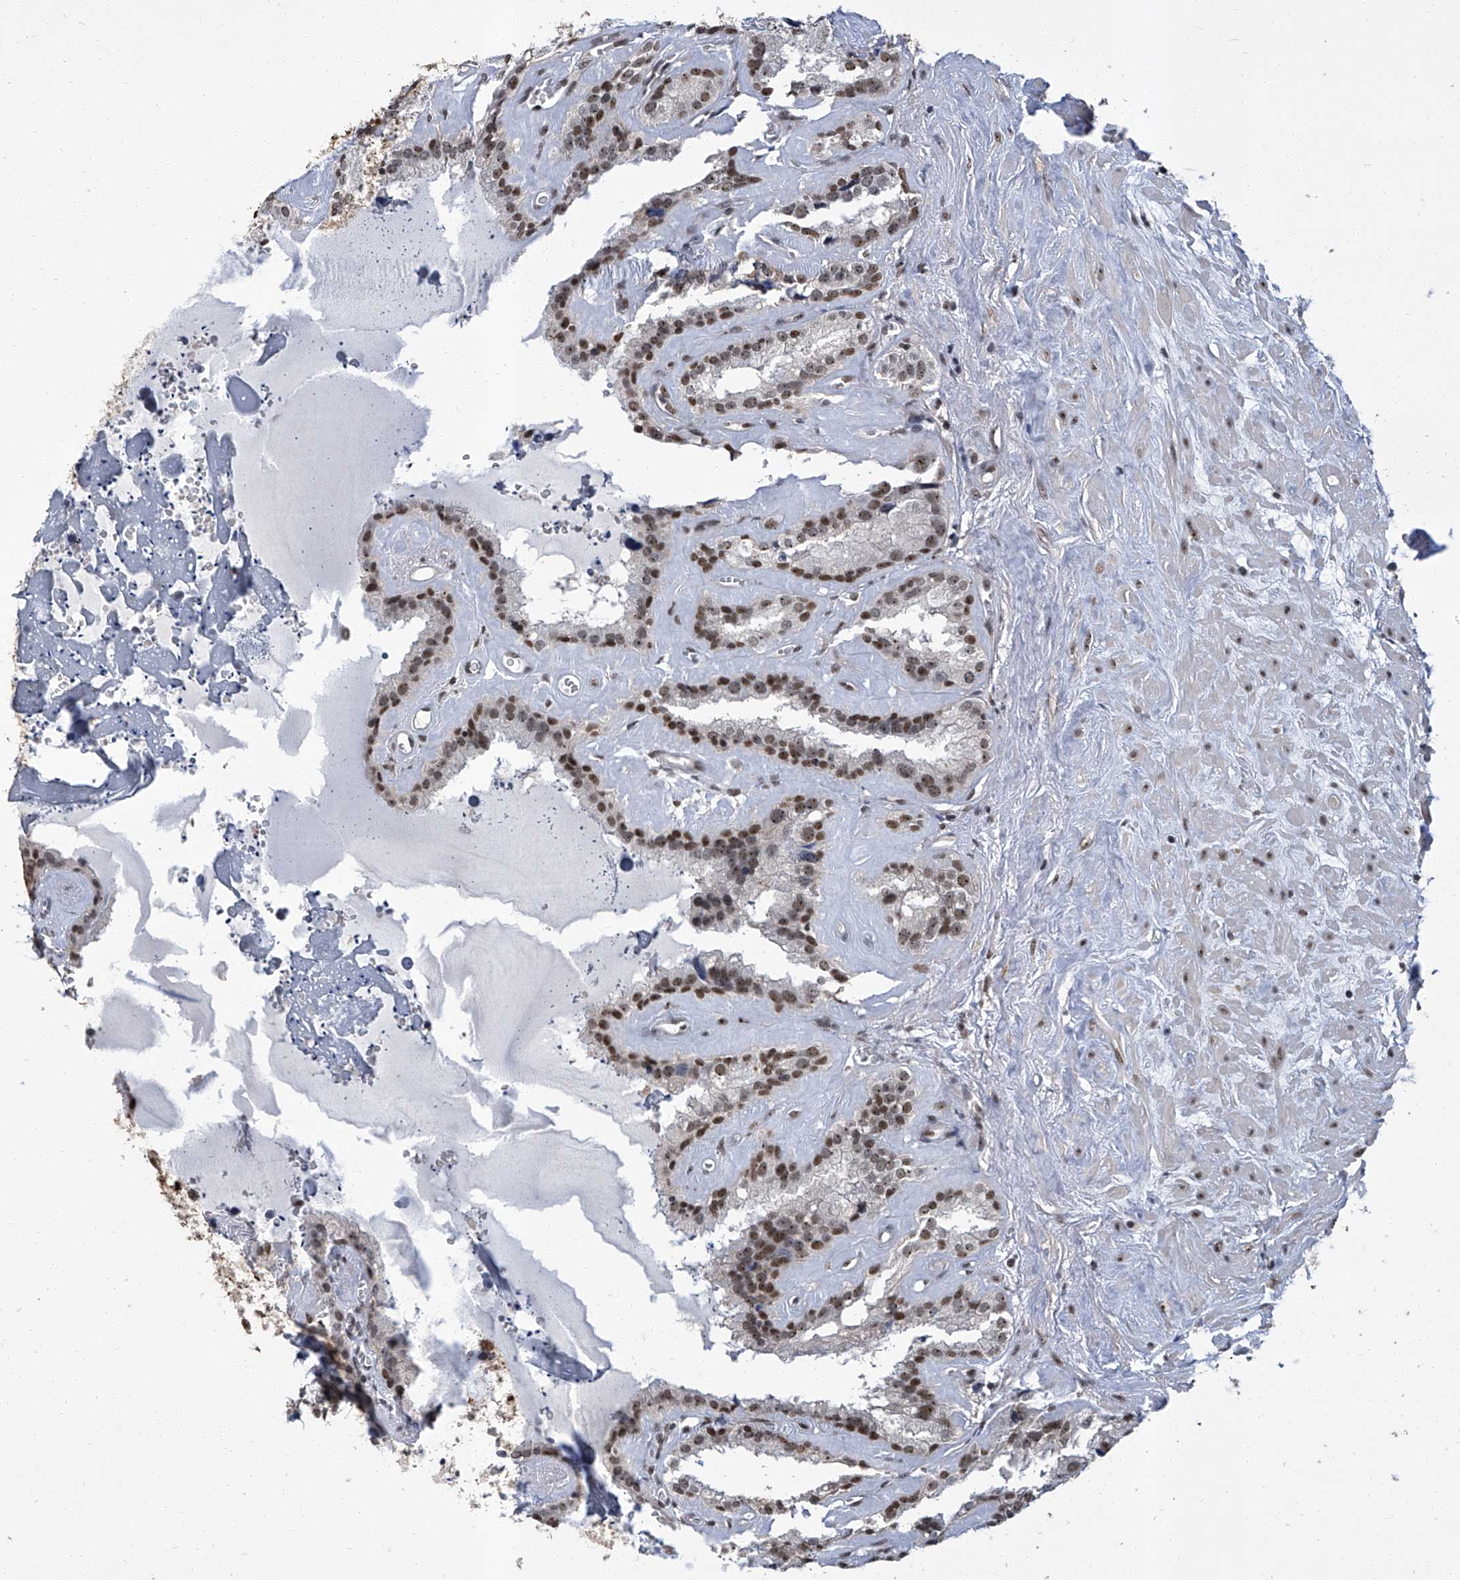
{"staining": {"intensity": "moderate", "quantity": ">75%", "location": "nuclear"}, "tissue": "seminal vesicle", "cell_type": "Glandular cells", "image_type": "normal", "snomed": [{"axis": "morphology", "description": "Normal tissue, NOS"}, {"axis": "topography", "description": "Prostate"}, {"axis": "topography", "description": "Seminal veicle"}], "caption": "Moderate nuclear protein positivity is seen in about >75% of glandular cells in seminal vesicle.", "gene": "CMTR1", "patient": {"sex": "male", "age": 59}}